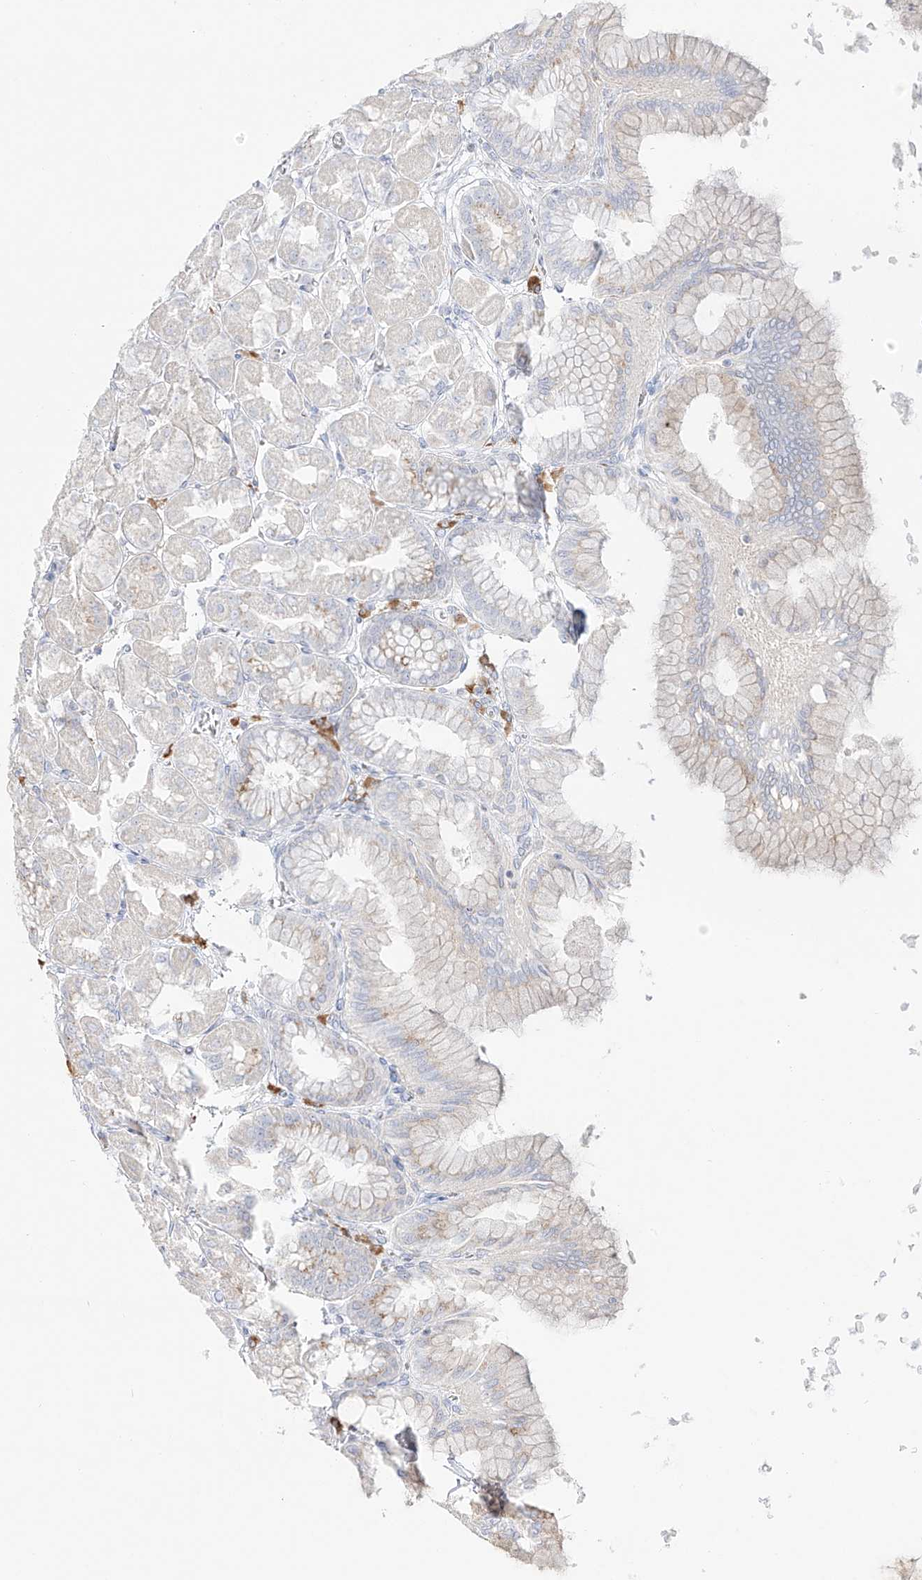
{"staining": {"intensity": "moderate", "quantity": "25%-75%", "location": "cytoplasmic/membranous"}, "tissue": "stomach", "cell_type": "Glandular cells", "image_type": "normal", "snomed": [{"axis": "morphology", "description": "Normal tissue, NOS"}, {"axis": "topography", "description": "Stomach, upper"}], "caption": "A brown stain shows moderate cytoplasmic/membranous positivity of a protein in glandular cells of unremarkable human stomach.", "gene": "BSDC1", "patient": {"sex": "female", "age": 56}}